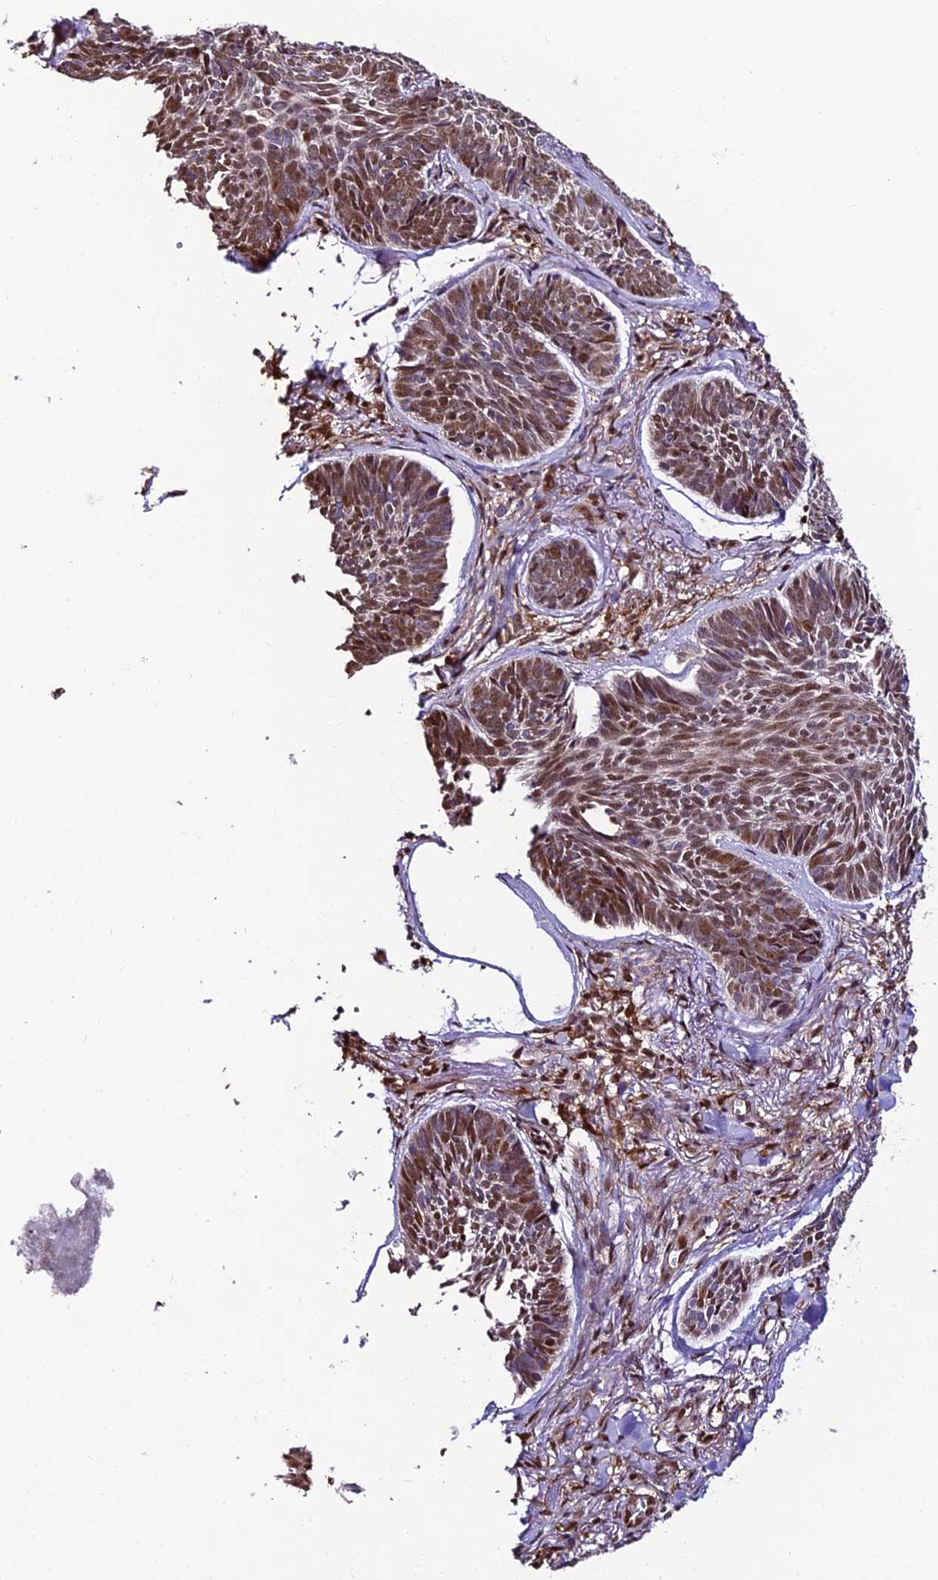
{"staining": {"intensity": "moderate", "quantity": "25%-75%", "location": "nuclear"}, "tissue": "skin cancer", "cell_type": "Tumor cells", "image_type": "cancer", "snomed": [{"axis": "morphology", "description": "Basal cell carcinoma"}, {"axis": "topography", "description": "Skin"}], "caption": "Skin basal cell carcinoma stained with a protein marker shows moderate staining in tumor cells.", "gene": "TRIM22", "patient": {"sex": "female", "age": 74}}